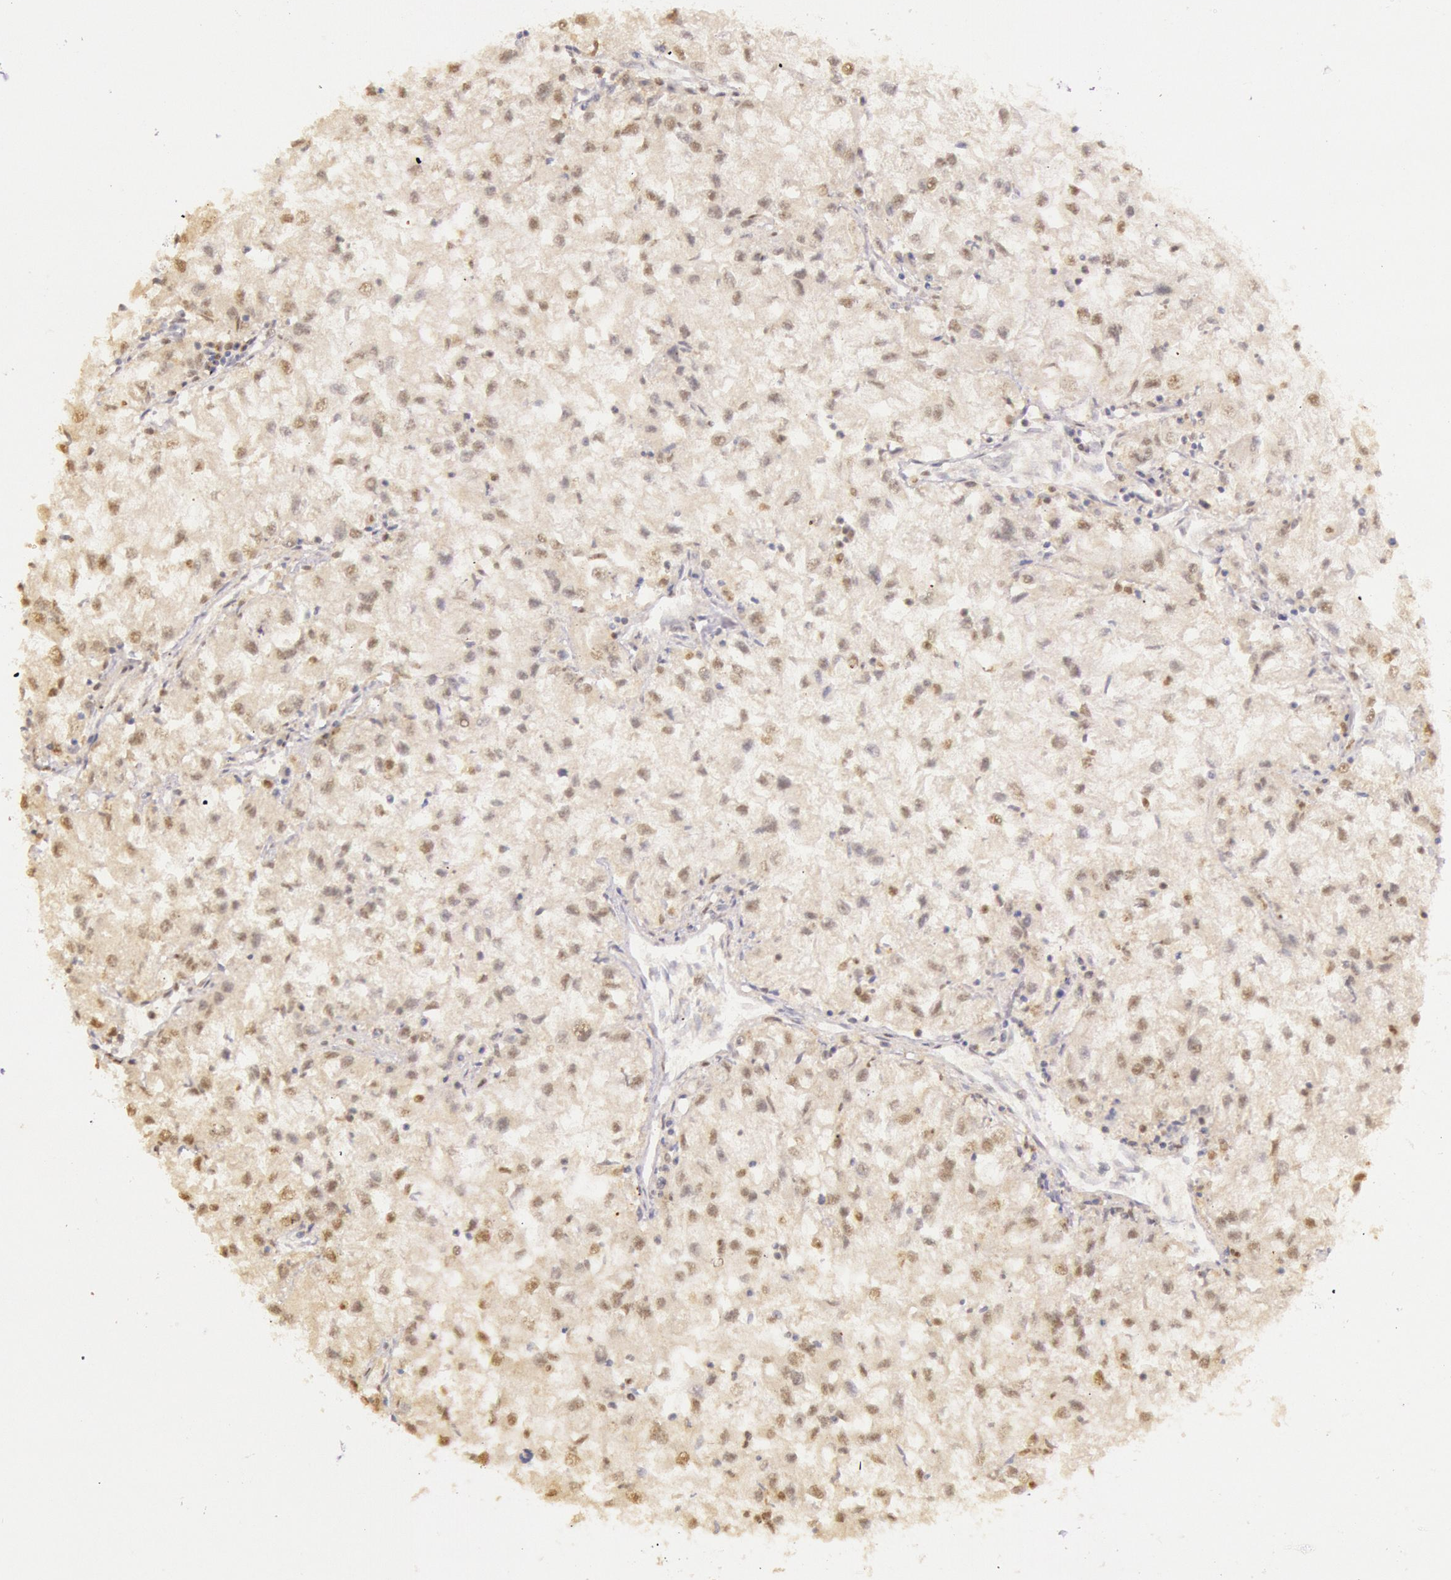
{"staining": {"intensity": "negative", "quantity": "none", "location": "none"}, "tissue": "renal cancer", "cell_type": "Tumor cells", "image_type": "cancer", "snomed": [{"axis": "morphology", "description": "Adenocarcinoma, NOS"}, {"axis": "topography", "description": "Kidney"}], "caption": "High power microscopy histopathology image of an IHC image of renal cancer (adenocarcinoma), revealing no significant staining in tumor cells.", "gene": "RTL10", "patient": {"sex": "male", "age": 59}}